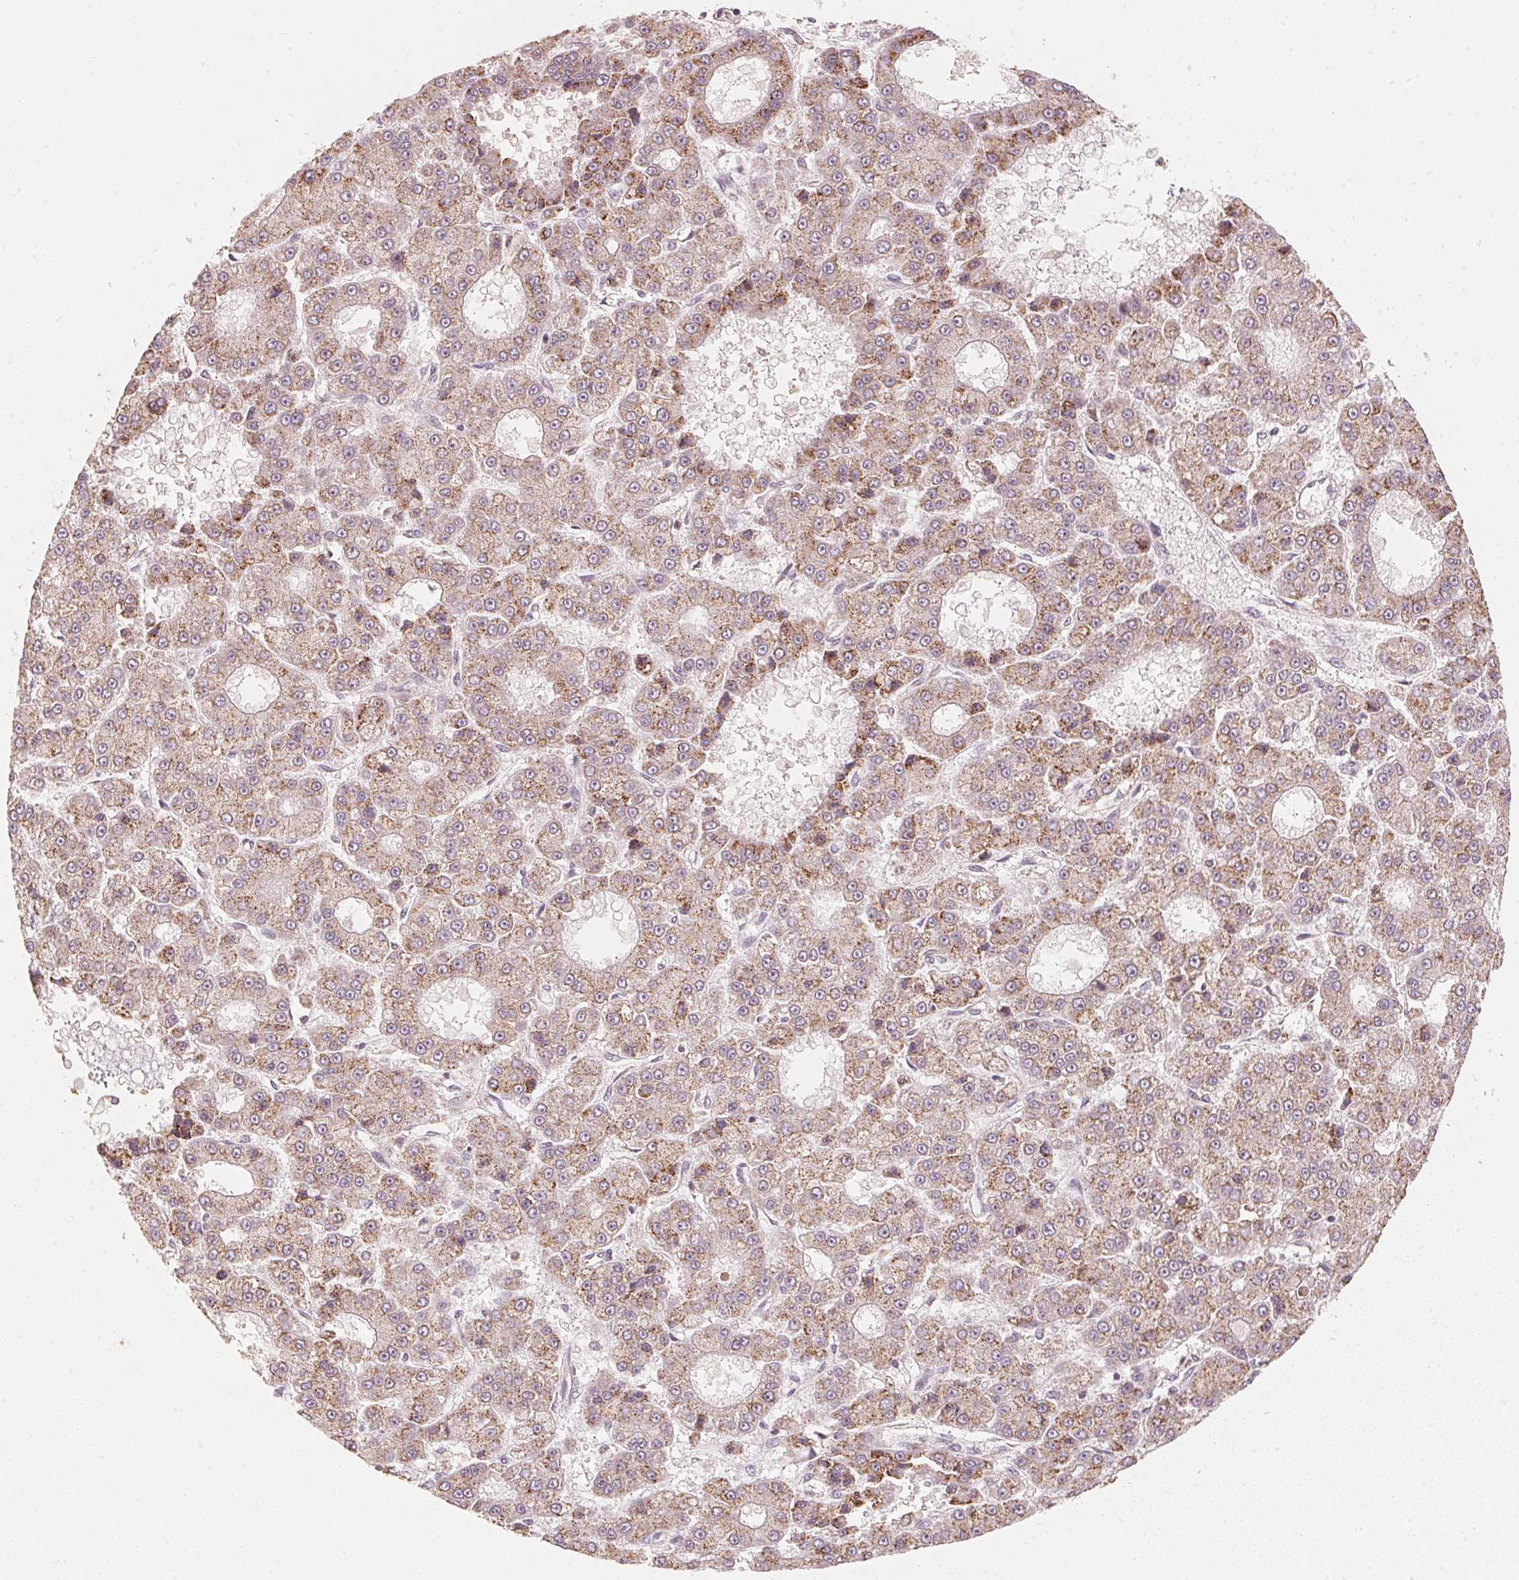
{"staining": {"intensity": "moderate", "quantity": ">75%", "location": "cytoplasmic/membranous"}, "tissue": "liver cancer", "cell_type": "Tumor cells", "image_type": "cancer", "snomed": [{"axis": "morphology", "description": "Carcinoma, Hepatocellular, NOS"}, {"axis": "topography", "description": "Liver"}], "caption": "IHC micrograph of hepatocellular carcinoma (liver) stained for a protein (brown), which reveals medium levels of moderate cytoplasmic/membranous staining in about >75% of tumor cells.", "gene": "C2orf73", "patient": {"sex": "male", "age": 70}}